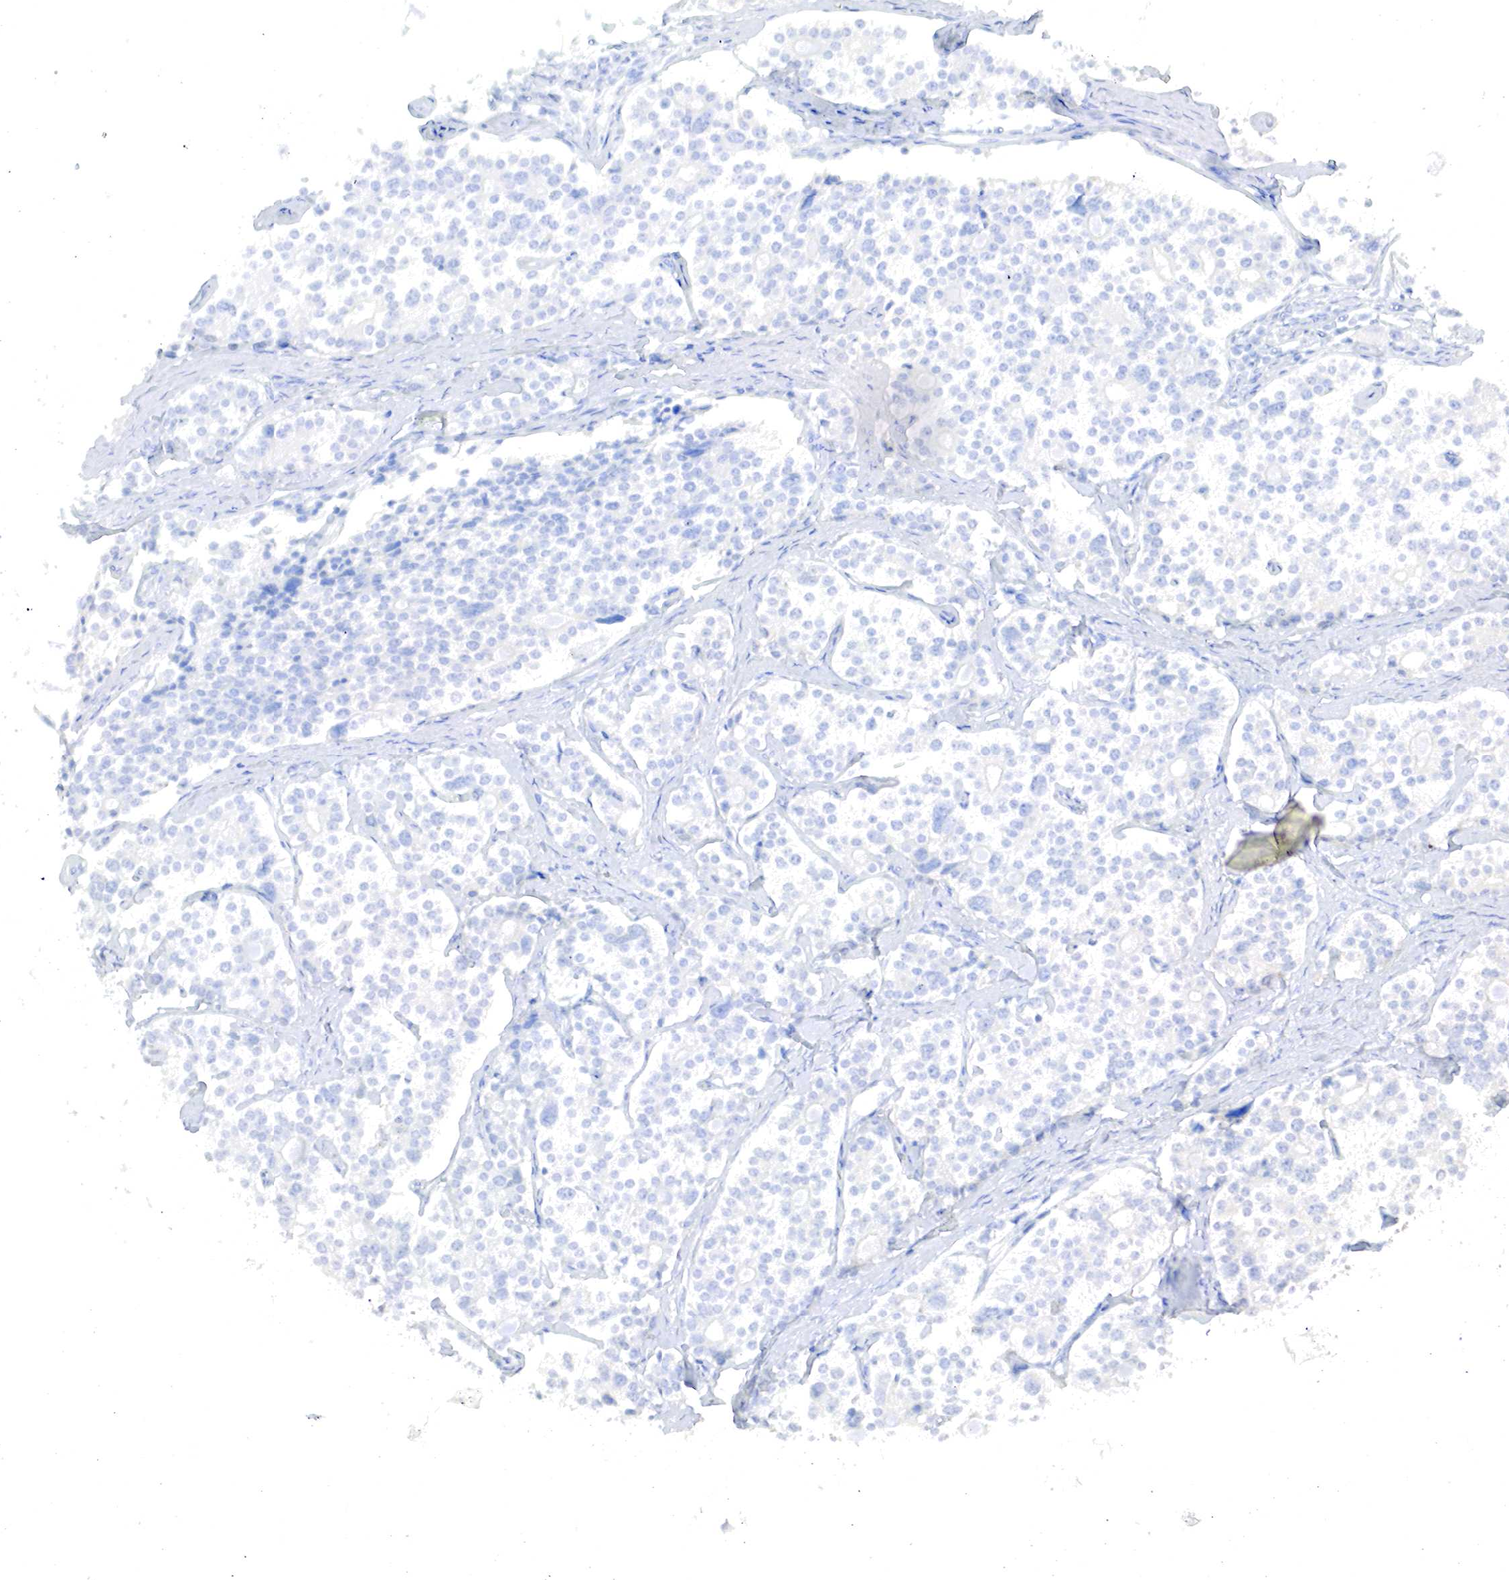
{"staining": {"intensity": "negative", "quantity": "none", "location": "none"}, "tissue": "carcinoid", "cell_type": "Tumor cells", "image_type": "cancer", "snomed": [{"axis": "morphology", "description": "Carcinoid, malignant, NOS"}, {"axis": "topography", "description": "Small intestine"}], "caption": "Malignant carcinoid was stained to show a protein in brown. There is no significant staining in tumor cells.", "gene": "OTC", "patient": {"sex": "male", "age": 63}}